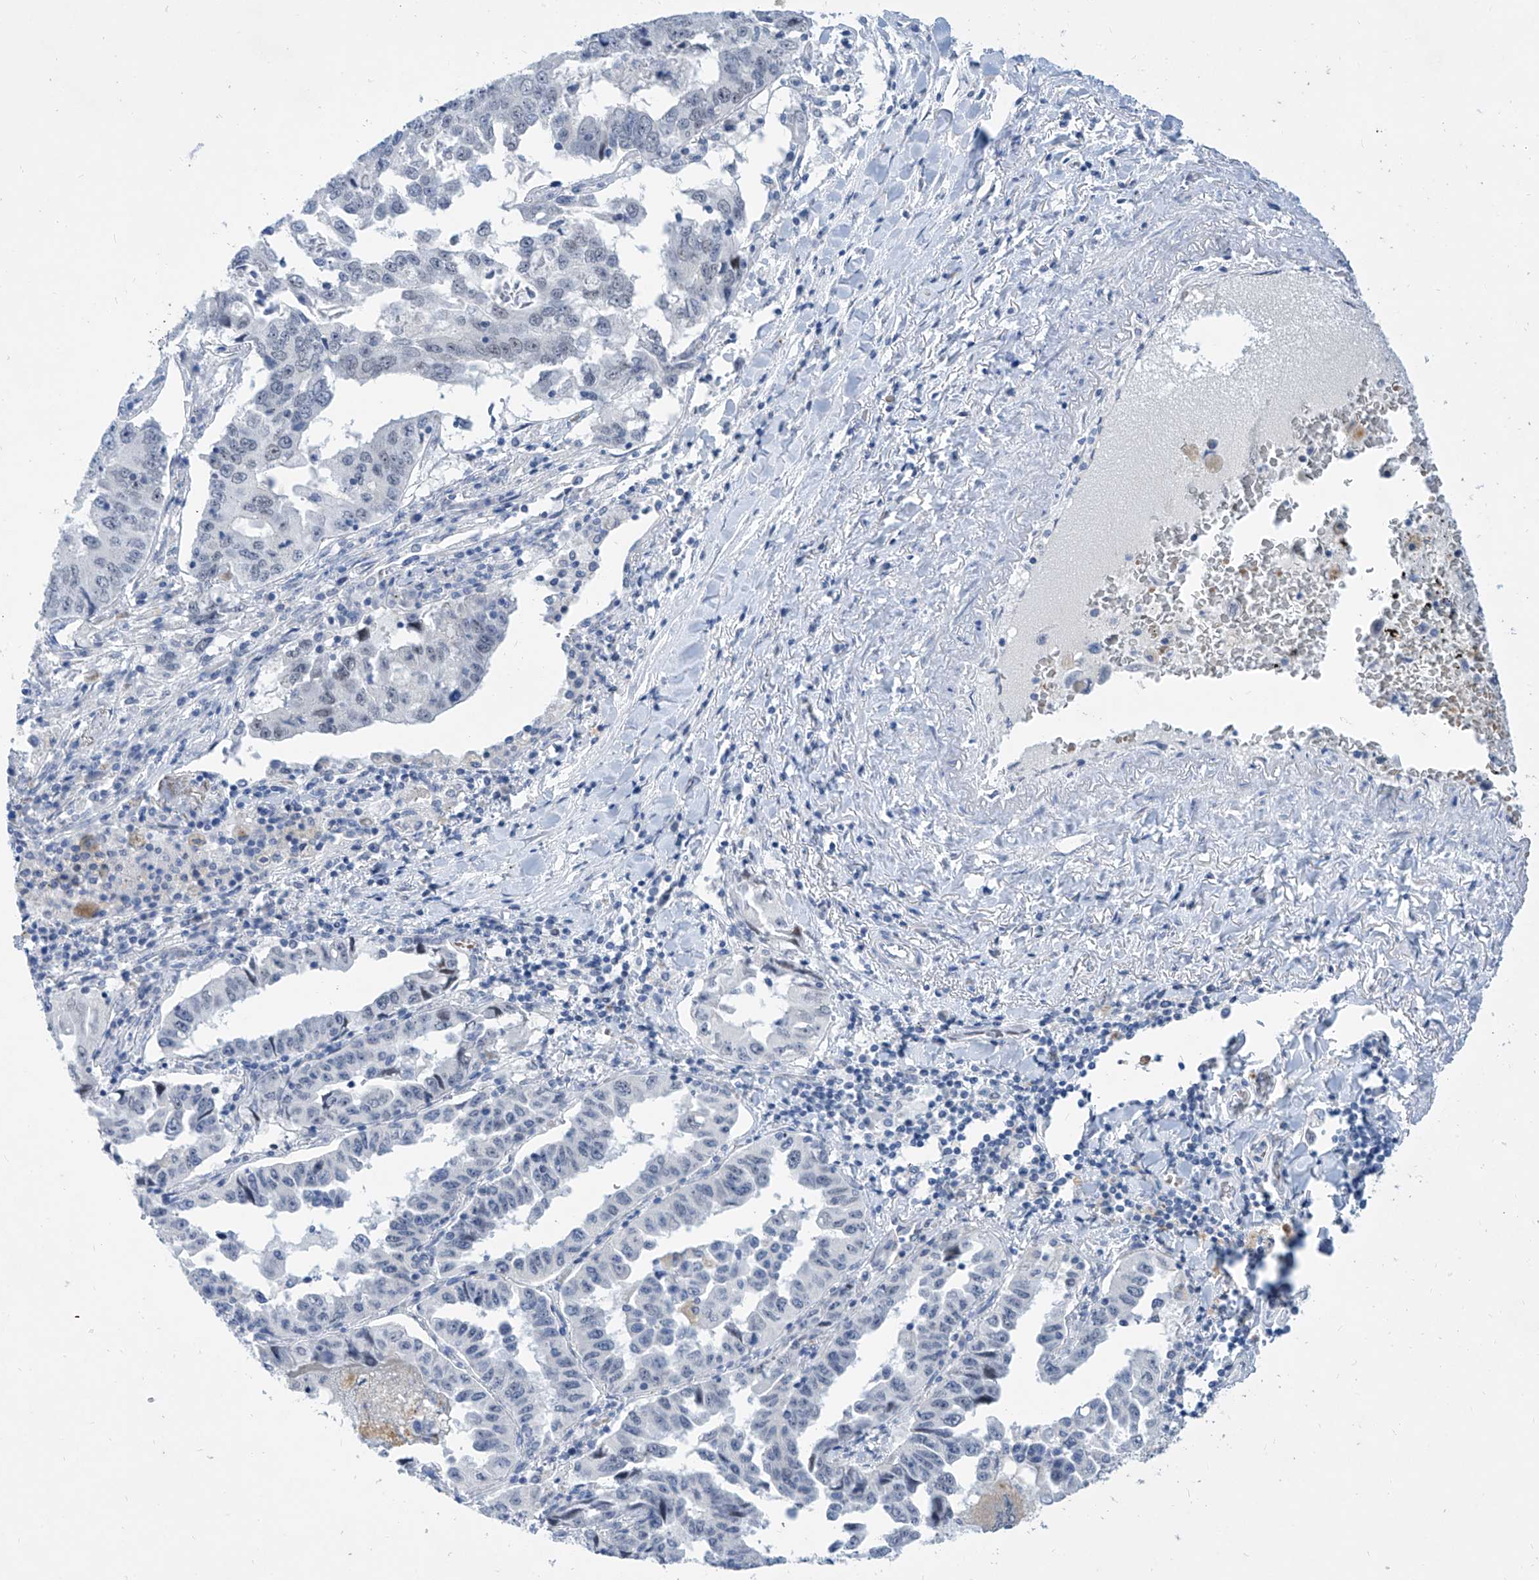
{"staining": {"intensity": "negative", "quantity": "none", "location": "none"}, "tissue": "lung cancer", "cell_type": "Tumor cells", "image_type": "cancer", "snomed": [{"axis": "morphology", "description": "Adenocarcinoma, NOS"}, {"axis": "topography", "description": "Lung"}], "caption": "An immunohistochemistry micrograph of lung adenocarcinoma is shown. There is no staining in tumor cells of lung adenocarcinoma.", "gene": "BPTF", "patient": {"sex": "female", "age": 51}}